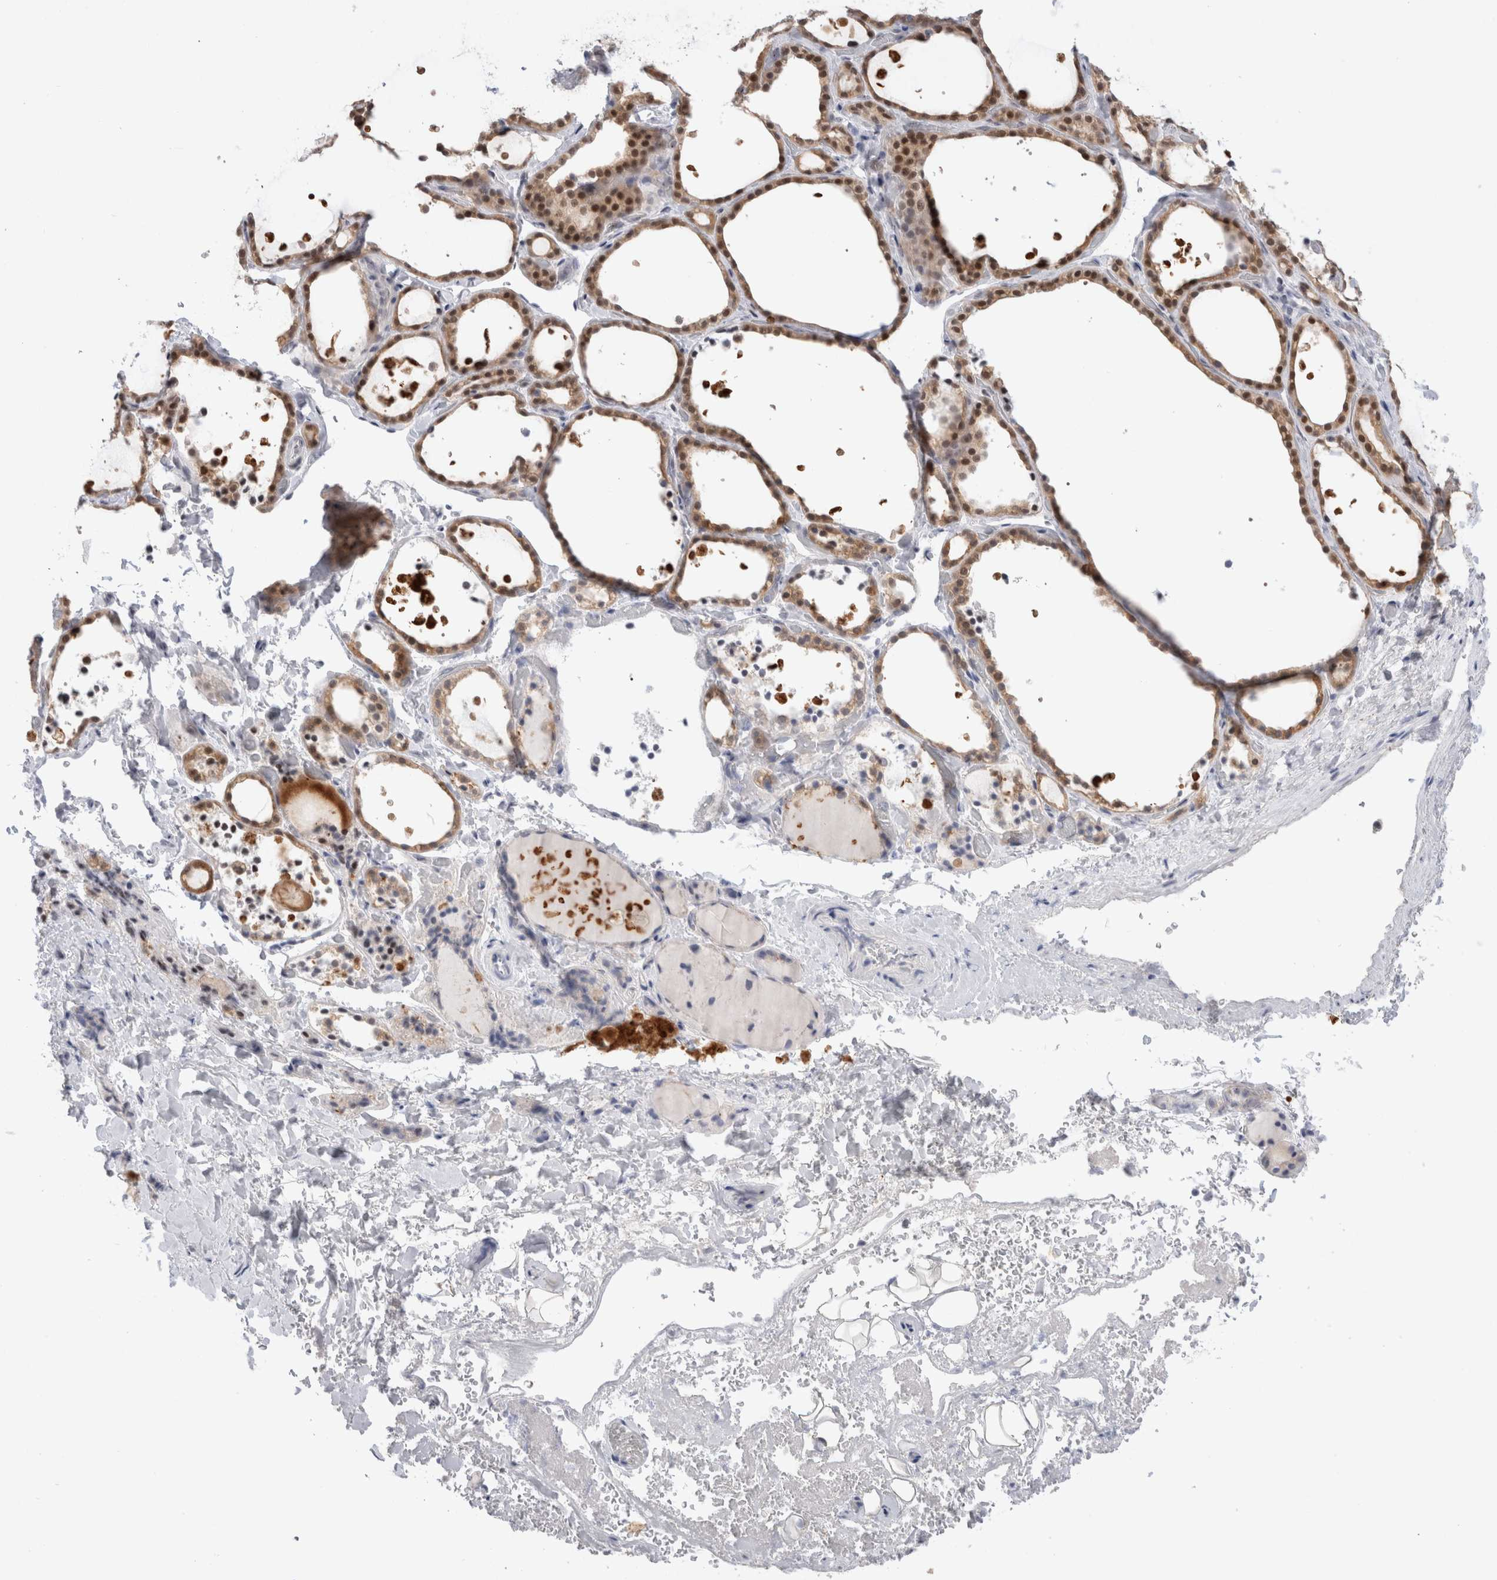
{"staining": {"intensity": "strong", "quantity": ">75%", "location": "cytoplasmic/membranous,nuclear"}, "tissue": "thyroid gland", "cell_type": "Glandular cells", "image_type": "normal", "snomed": [{"axis": "morphology", "description": "Normal tissue, NOS"}, {"axis": "topography", "description": "Thyroid gland"}], "caption": "Immunohistochemistry (IHC) histopathology image of benign thyroid gland stained for a protein (brown), which reveals high levels of strong cytoplasmic/membranous,nuclear expression in approximately >75% of glandular cells.", "gene": "CERS5", "patient": {"sex": "female", "age": 44}}